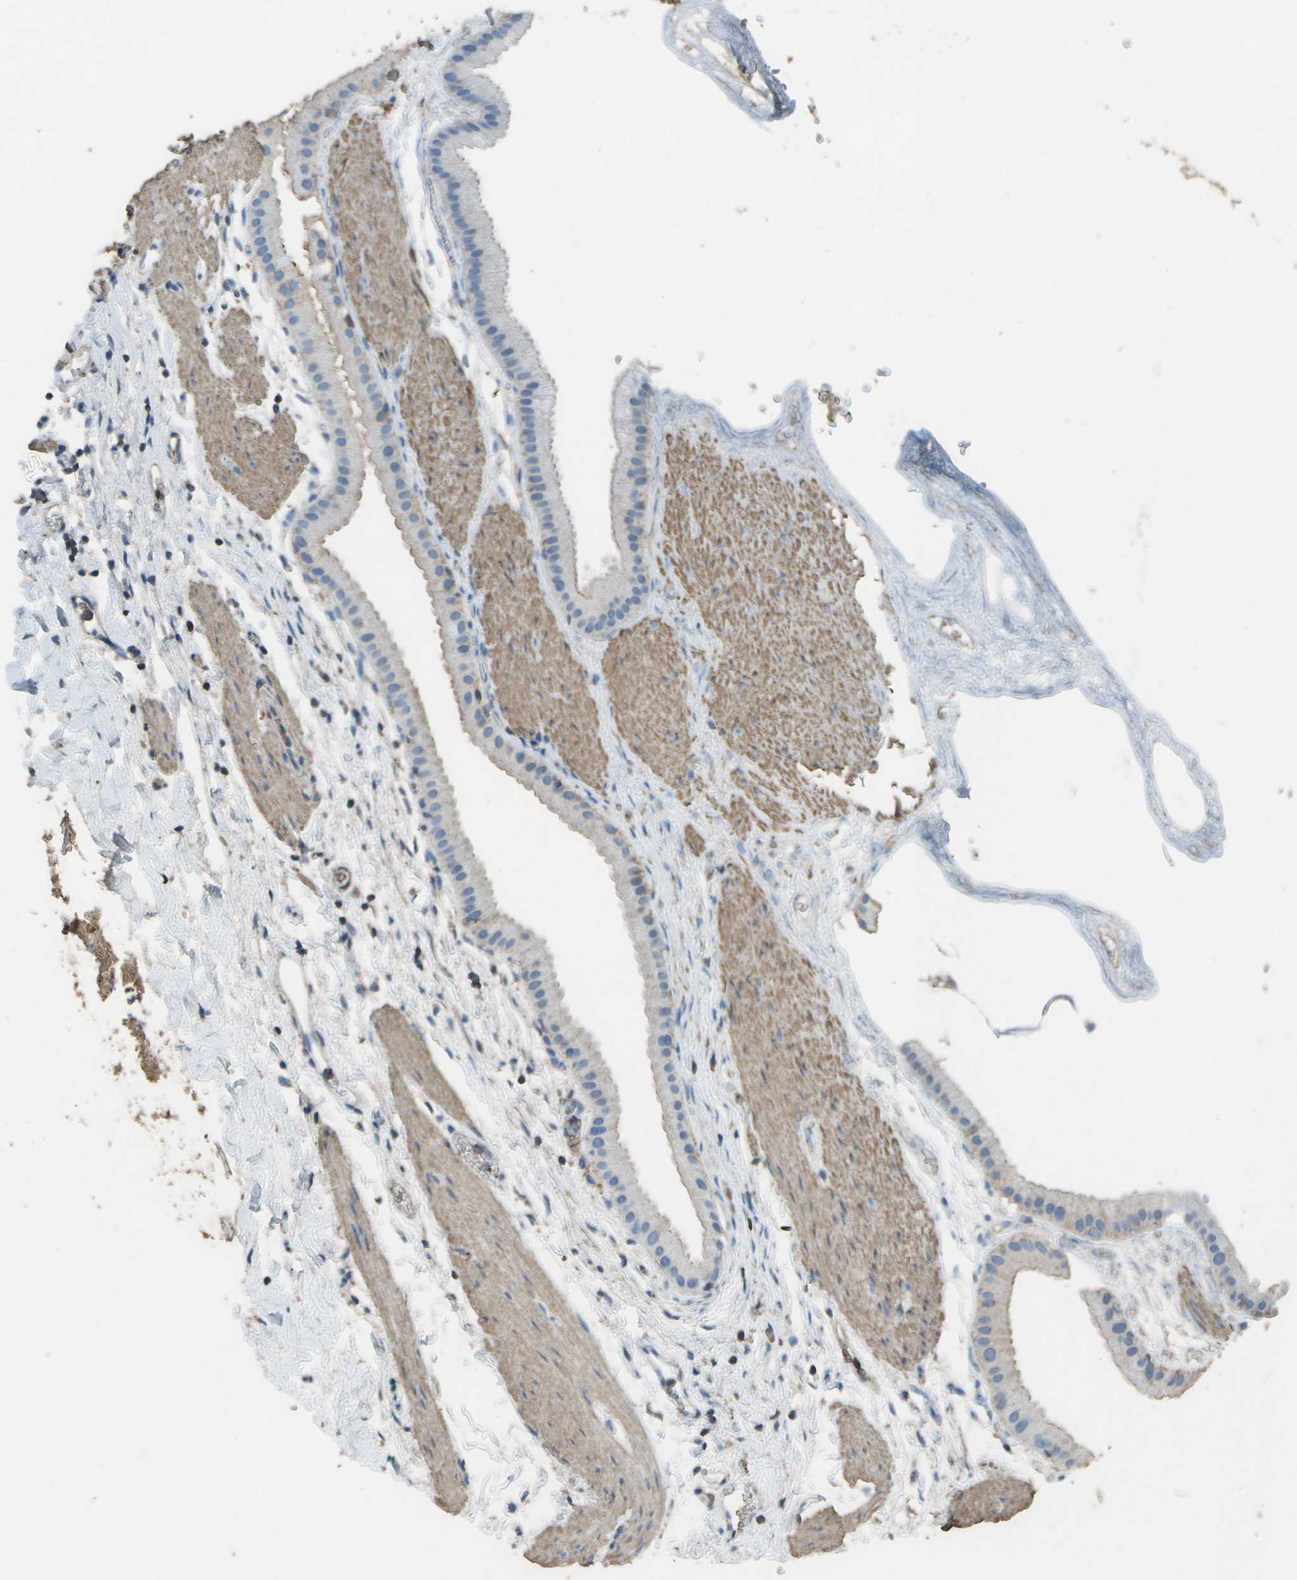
{"staining": {"intensity": "moderate", "quantity": "25%-75%", "location": "cytoplasmic/membranous"}, "tissue": "gallbladder", "cell_type": "Glandular cells", "image_type": "normal", "snomed": [{"axis": "morphology", "description": "Normal tissue, NOS"}, {"axis": "topography", "description": "Gallbladder"}], "caption": "A brown stain highlights moderate cytoplasmic/membranous expression of a protein in glandular cells of normal gallbladder.", "gene": "CYP4F11", "patient": {"sex": "female", "age": 64}}